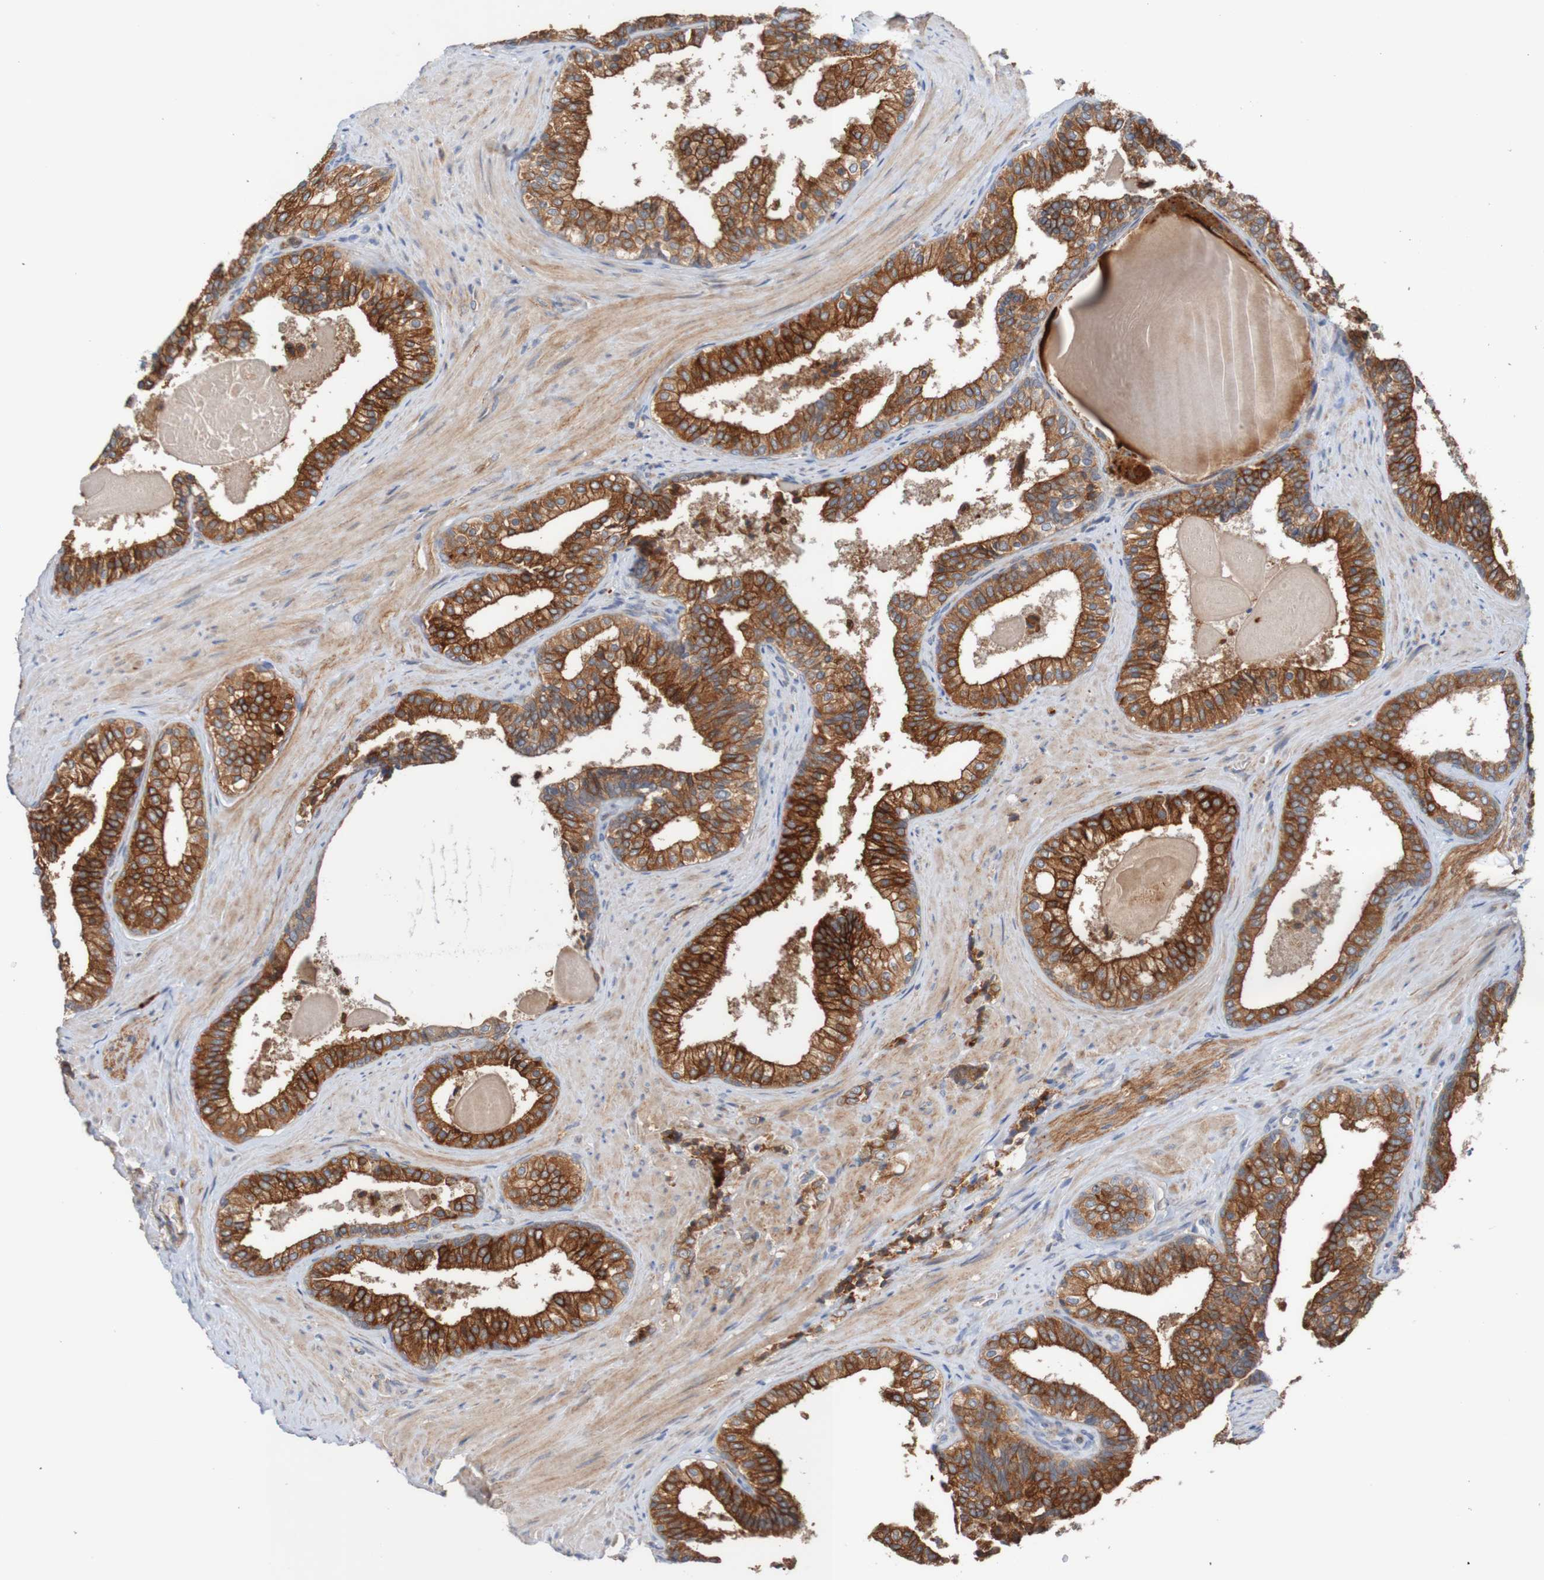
{"staining": {"intensity": "strong", "quantity": ">75%", "location": "cytoplasmic/membranous"}, "tissue": "prostate cancer", "cell_type": "Tumor cells", "image_type": "cancer", "snomed": [{"axis": "morphology", "description": "Adenocarcinoma, Low grade"}, {"axis": "topography", "description": "Prostate"}], "caption": "Immunohistochemical staining of low-grade adenocarcinoma (prostate) displays high levels of strong cytoplasmic/membranous expression in approximately >75% of tumor cells.", "gene": "ST8SIA6", "patient": {"sex": "male", "age": 60}}